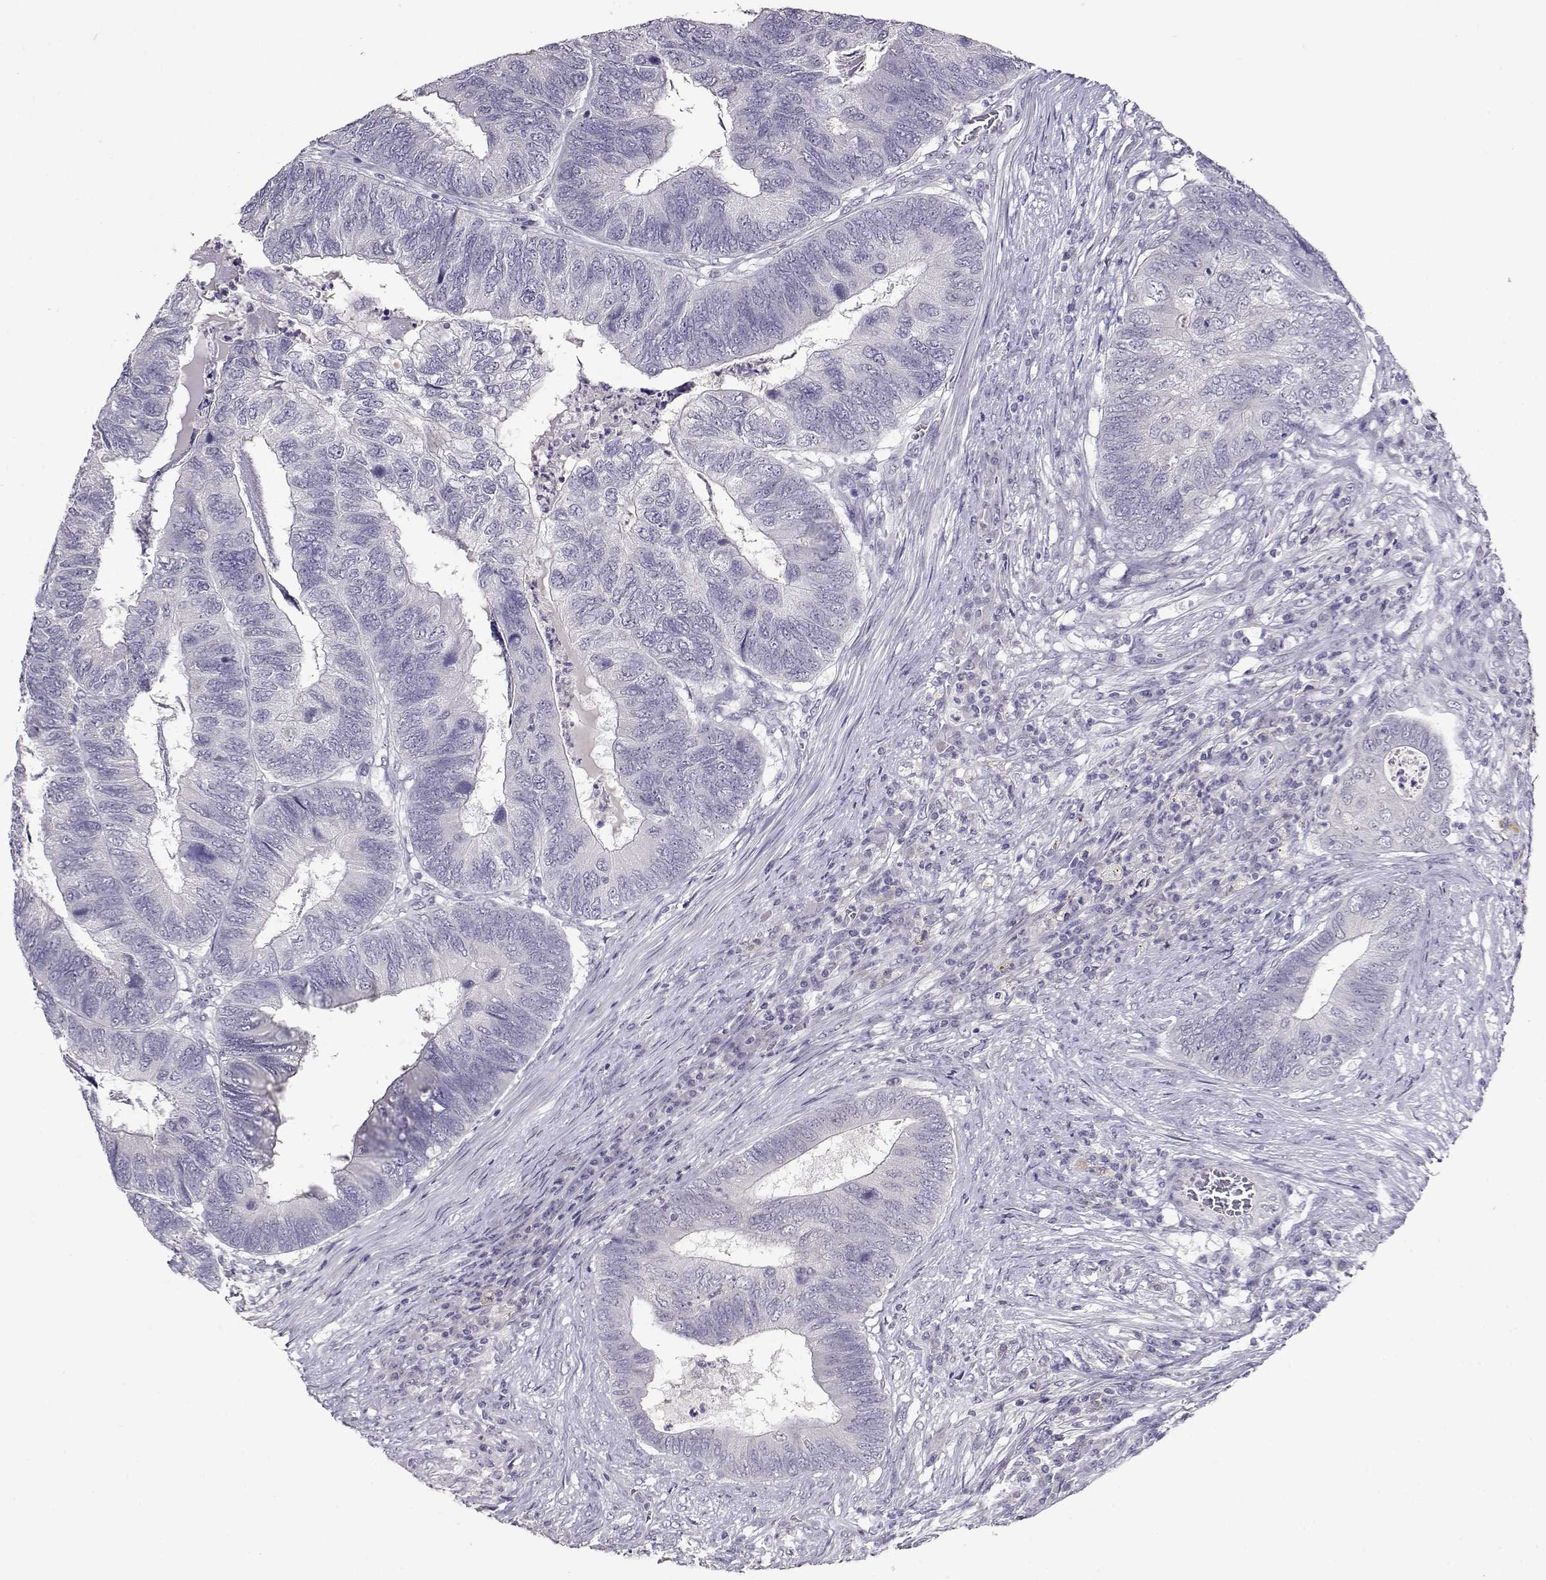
{"staining": {"intensity": "negative", "quantity": "none", "location": "none"}, "tissue": "colorectal cancer", "cell_type": "Tumor cells", "image_type": "cancer", "snomed": [{"axis": "morphology", "description": "Adenocarcinoma, NOS"}, {"axis": "topography", "description": "Colon"}], "caption": "Colorectal cancer (adenocarcinoma) was stained to show a protein in brown. There is no significant expression in tumor cells.", "gene": "RHOXF2", "patient": {"sex": "female", "age": 67}}